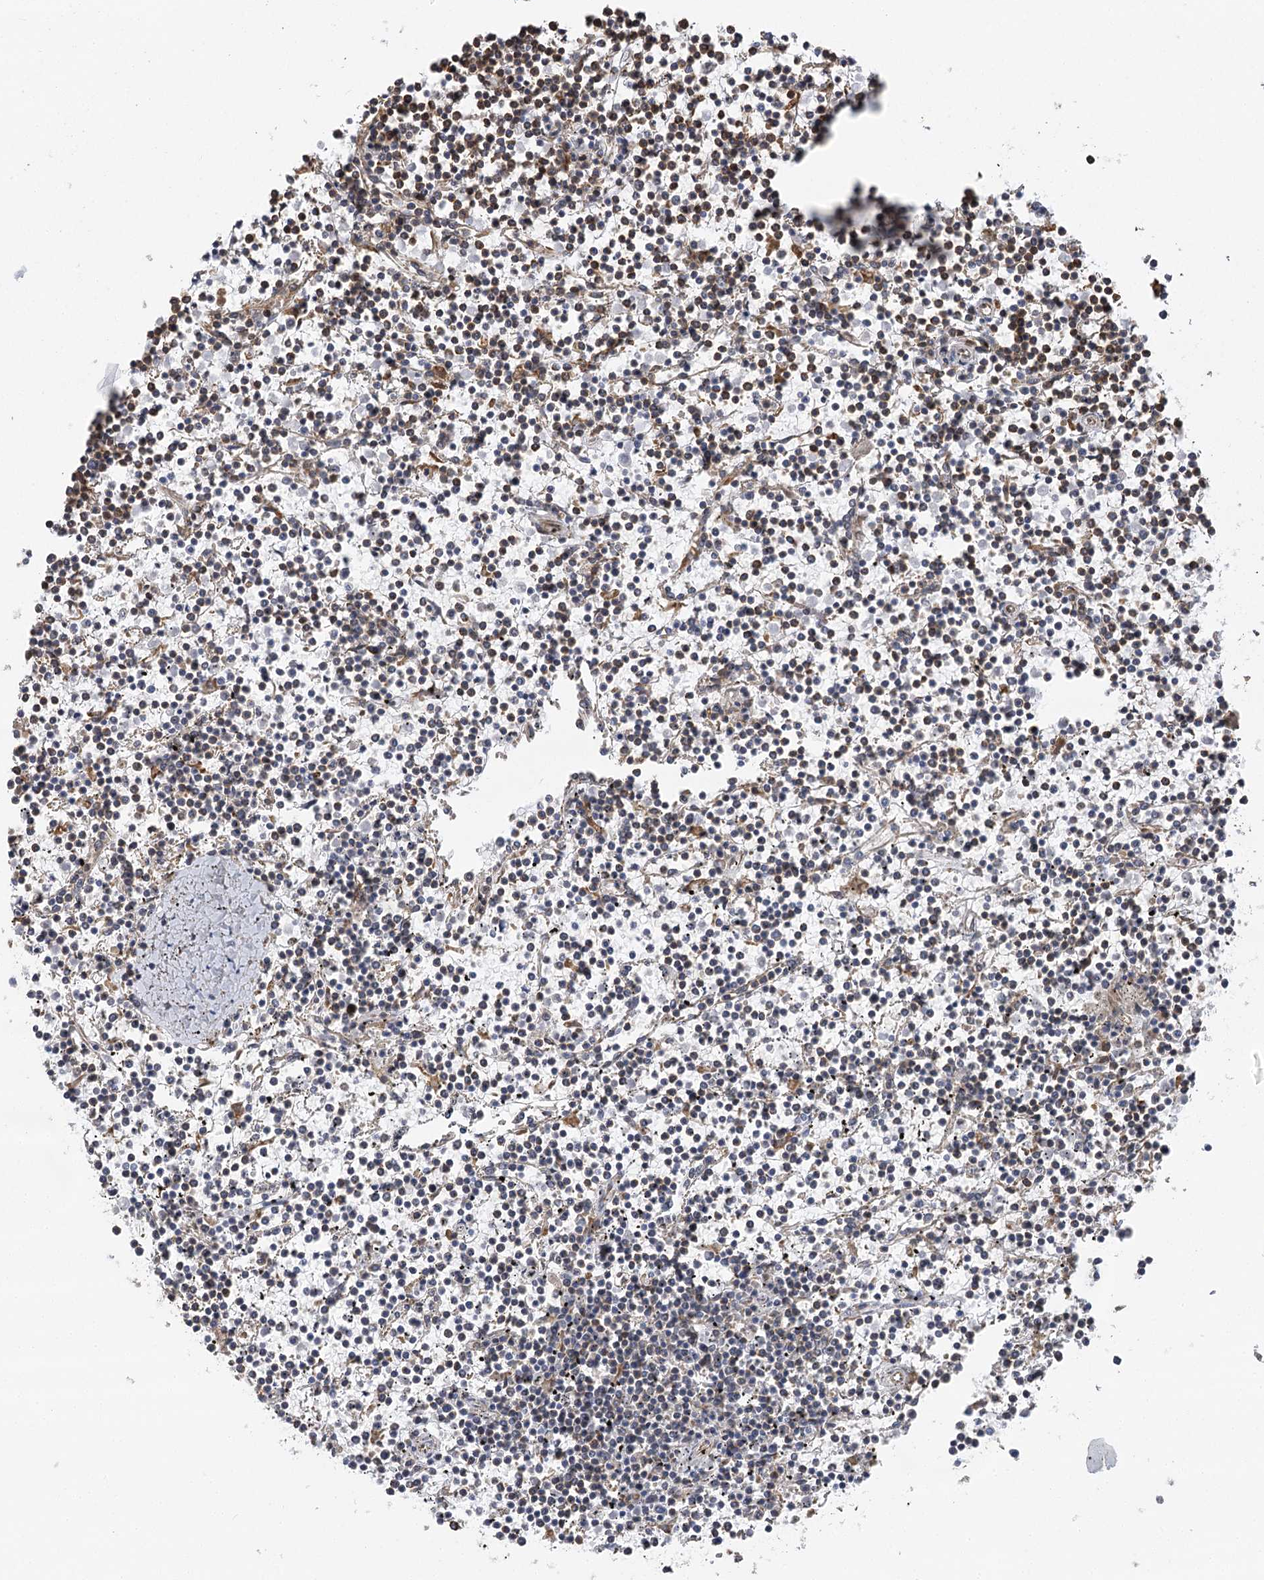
{"staining": {"intensity": "negative", "quantity": "none", "location": "none"}, "tissue": "lymphoma", "cell_type": "Tumor cells", "image_type": "cancer", "snomed": [{"axis": "morphology", "description": "Malignant lymphoma, non-Hodgkin's type, Low grade"}, {"axis": "topography", "description": "Spleen"}], "caption": "The image shows no staining of tumor cells in lymphoma.", "gene": "IL11RA", "patient": {"sex": "female", "age": 19}}